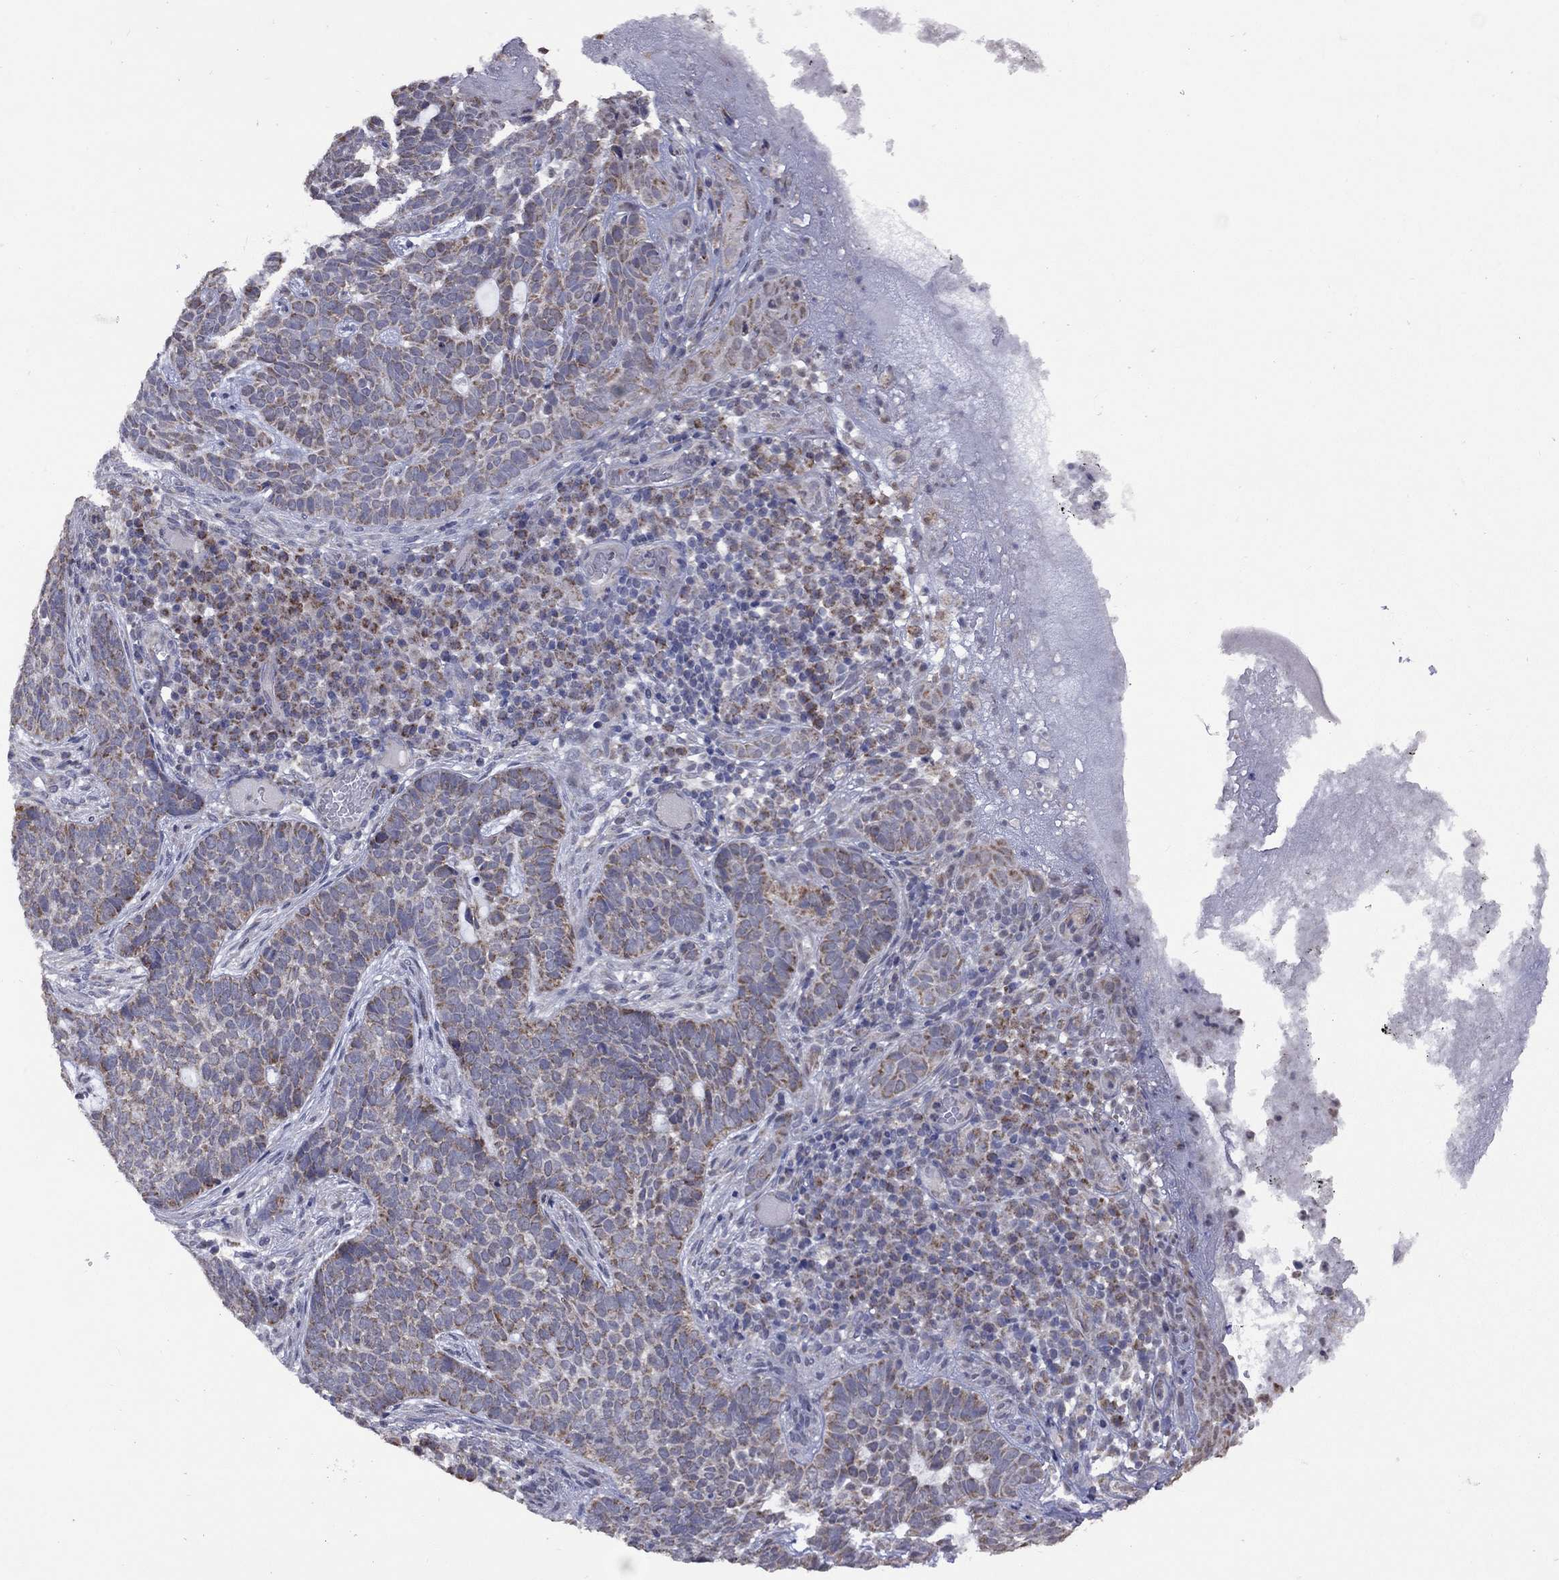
{"staining": {"intensity": "strong", "quantity": "25%-75%", "location": "cytoplasmic/membranous"}, "tissue": "skin cancer", "cell_type": "Tumor cells", "image_type": "cancer", "snomed": [{"axis": "morphology", "description": "Basal cell carcinoma"}, {"axis": "topography", "description": "Skin"}], "caption": "The histopathology image demonstrates a brown stain indicating the presence of a protein in the cytoplasmic/membranous of tumor cells in skin cancer (basal cell carcinoma).", "gene": "NDUFB1", "patient": {"sex": "female", "age": 69}}